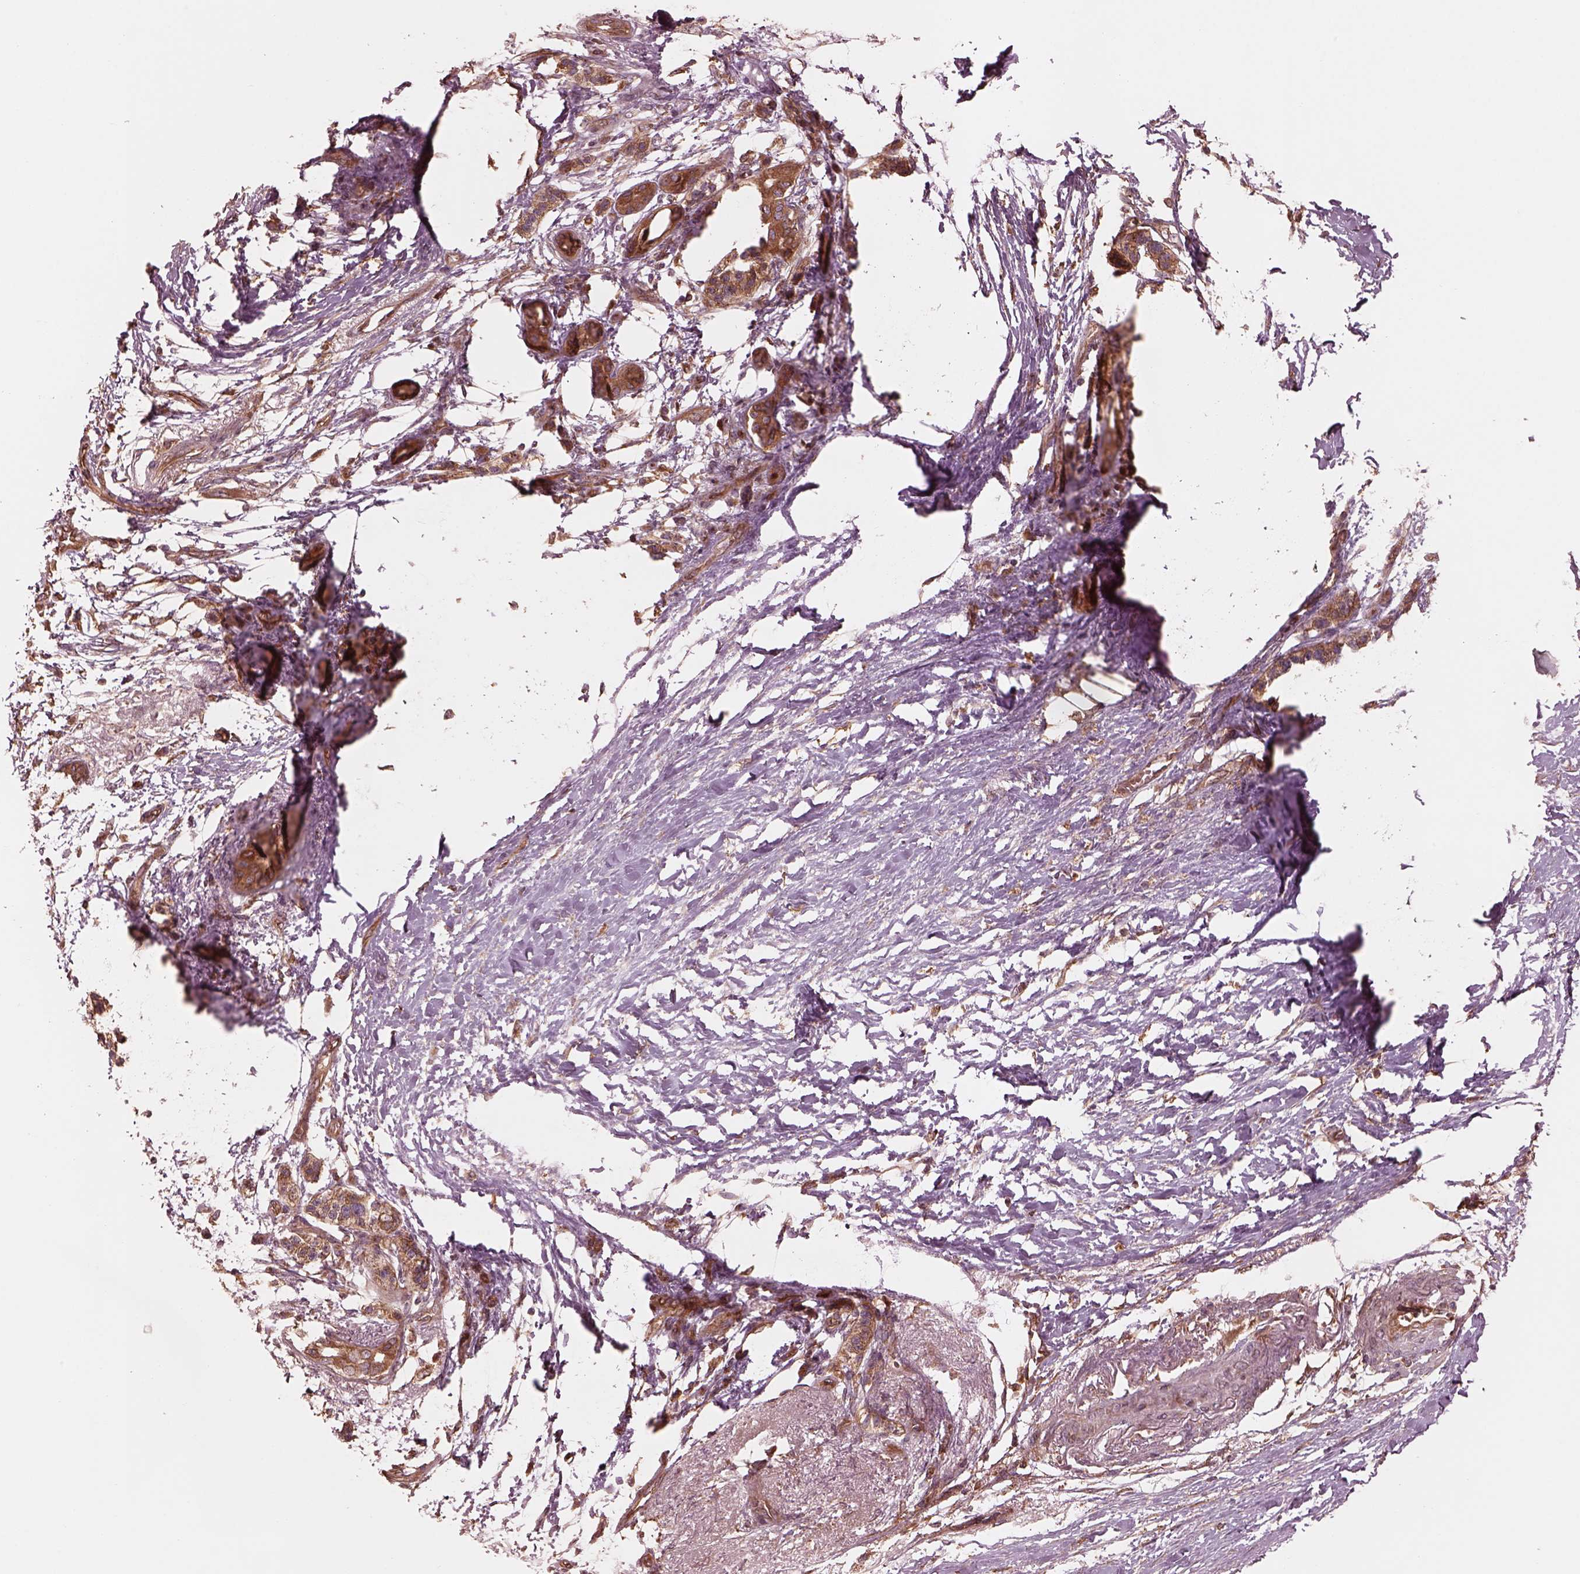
{"staining": {"intensity": "strong", "quantity": ">75%", "location": "cytoplasmic/membranous"}, "tissue": "pancreatic cancer", "cell_type": "Tumor cells", "image_type": "cancer", "snomed": [{"axis": "morphology", "description": "Adenocarcinoma, NOS"}, {"axis": "topography", "description": "Pancreas"}], "caption": "This micrograph displays adenocarcinoma (pancreatic) stained with immunohistochemistry to label a protein in brown. The cytoplasmic/membranous of tumor cells show strong positivity for the protein. Nuclei are counter-stained blue.", "gene": "PIK3R2", "patient": {"sex": "female", "age": 72}}